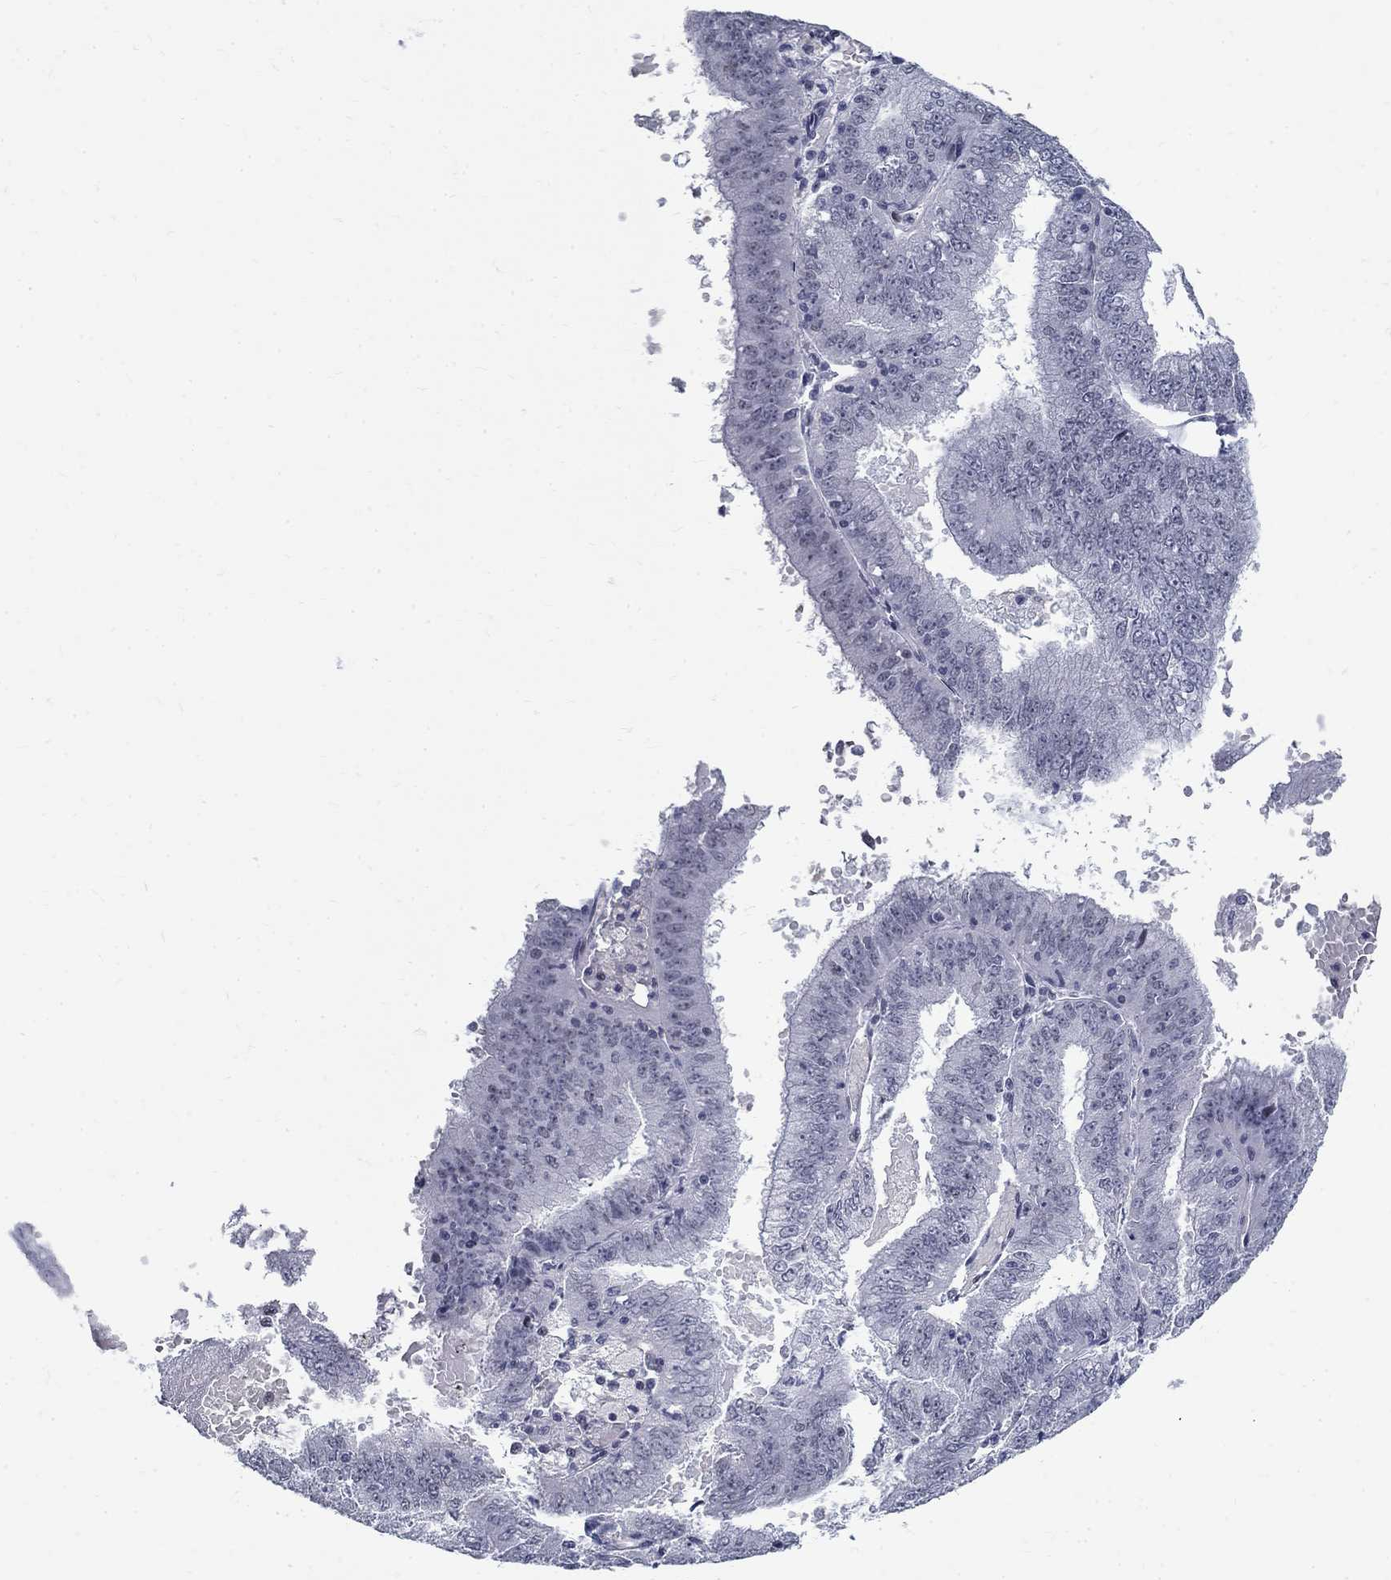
{"staining": {"intensity": "negative", "quantity": "none", "location": "none"}, "tissue": "endometrial cancer", "cell_type": "Tumor cells", "image_type": "cancer", "snomed": [{"axis": "morphology", "description": "Adenocarcinoma, NOS"}, {"axis": "topography", "description": "Endometrium"}], "caption": "Human endometrial cancer stained for a protein using IHC displays no expression in tumor cells.", "gene": "BHLHE22", "patient": {"sex": "female", "age": 66}}